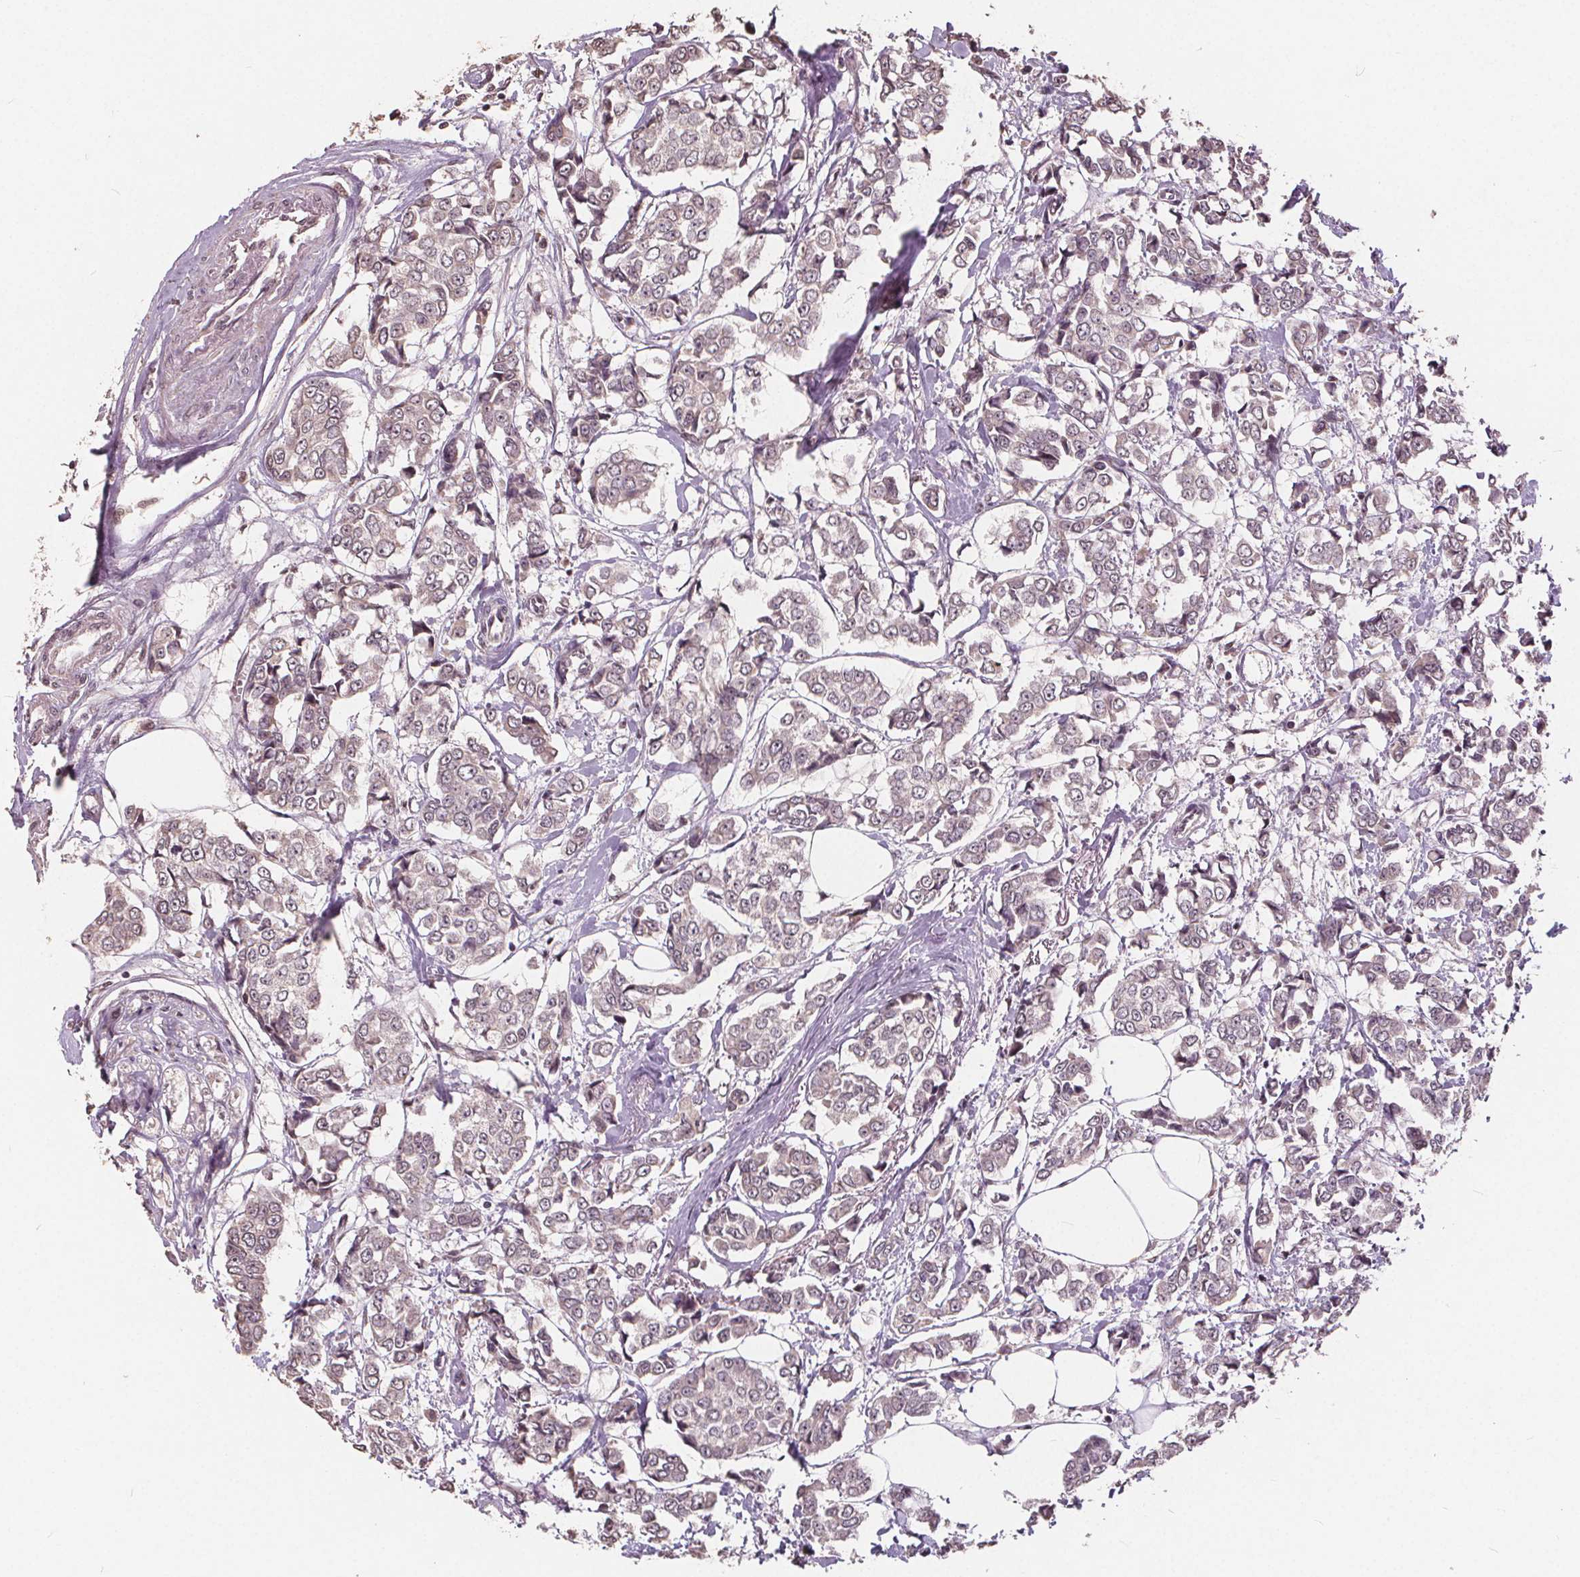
{"staining": {"intensity": "weak", "quantity": "<25%", "location": "cytoplasmic/membranous,nuclear"}, "tissue": "breast cancer", "cell_type": "Tumor cells", "image_type": "cancer", "snomed": [{"axis": "morphology", "description": "Duct carcinoma"}, {"axis": "topography", "description": "Breast"}], "caption": "Immunohistochemistry (IHC) photomicrograph of breast intraductal carcinoma stained for a protein (brown), which exhibits no expression in tumor cells.", "gene": "DNMT3B", "patient": {"sex": "female", "age": 94}}